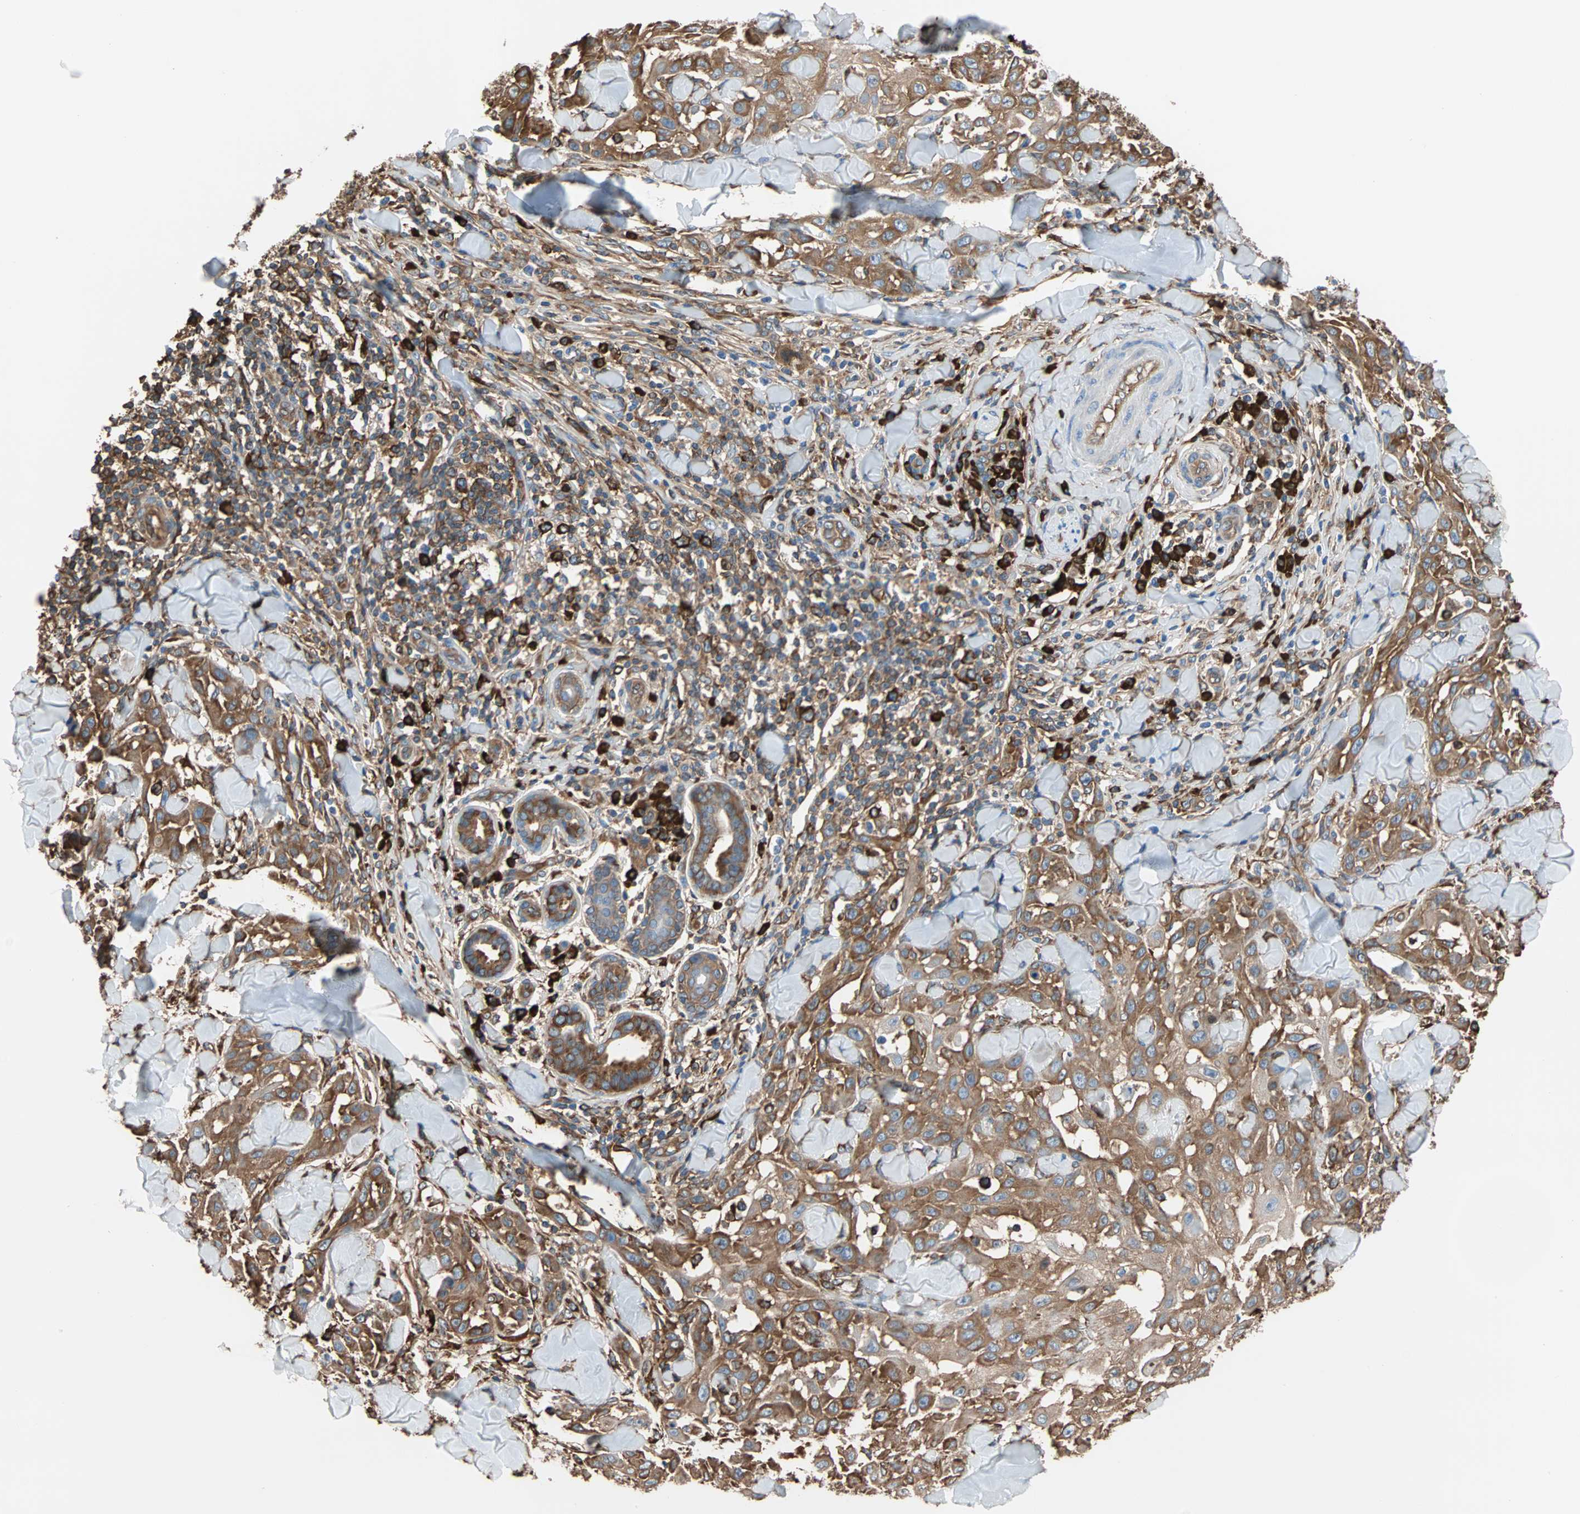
{"staining": {"intensity": "strong", "quantity": ">75%", "location": "cytoplasmic/membranous"}, "tissue": "skin cancer", "cell_type": "Tumor cells", "image_type": "cancer", "snomed": [{"axis": "morphology", "description": "Squamous cell carcinoma, NOS"}, {"axis": "topography", "description": "Skin"}], "caption": "Brown immunohistochemical staining in human squamous cell carcinoma (skin) exhibits strong cytoplasmic/membranous expression in about >75% of tumor cells.", "gene": "EEF2", "patient": {"sex": "male", "age": 24}}